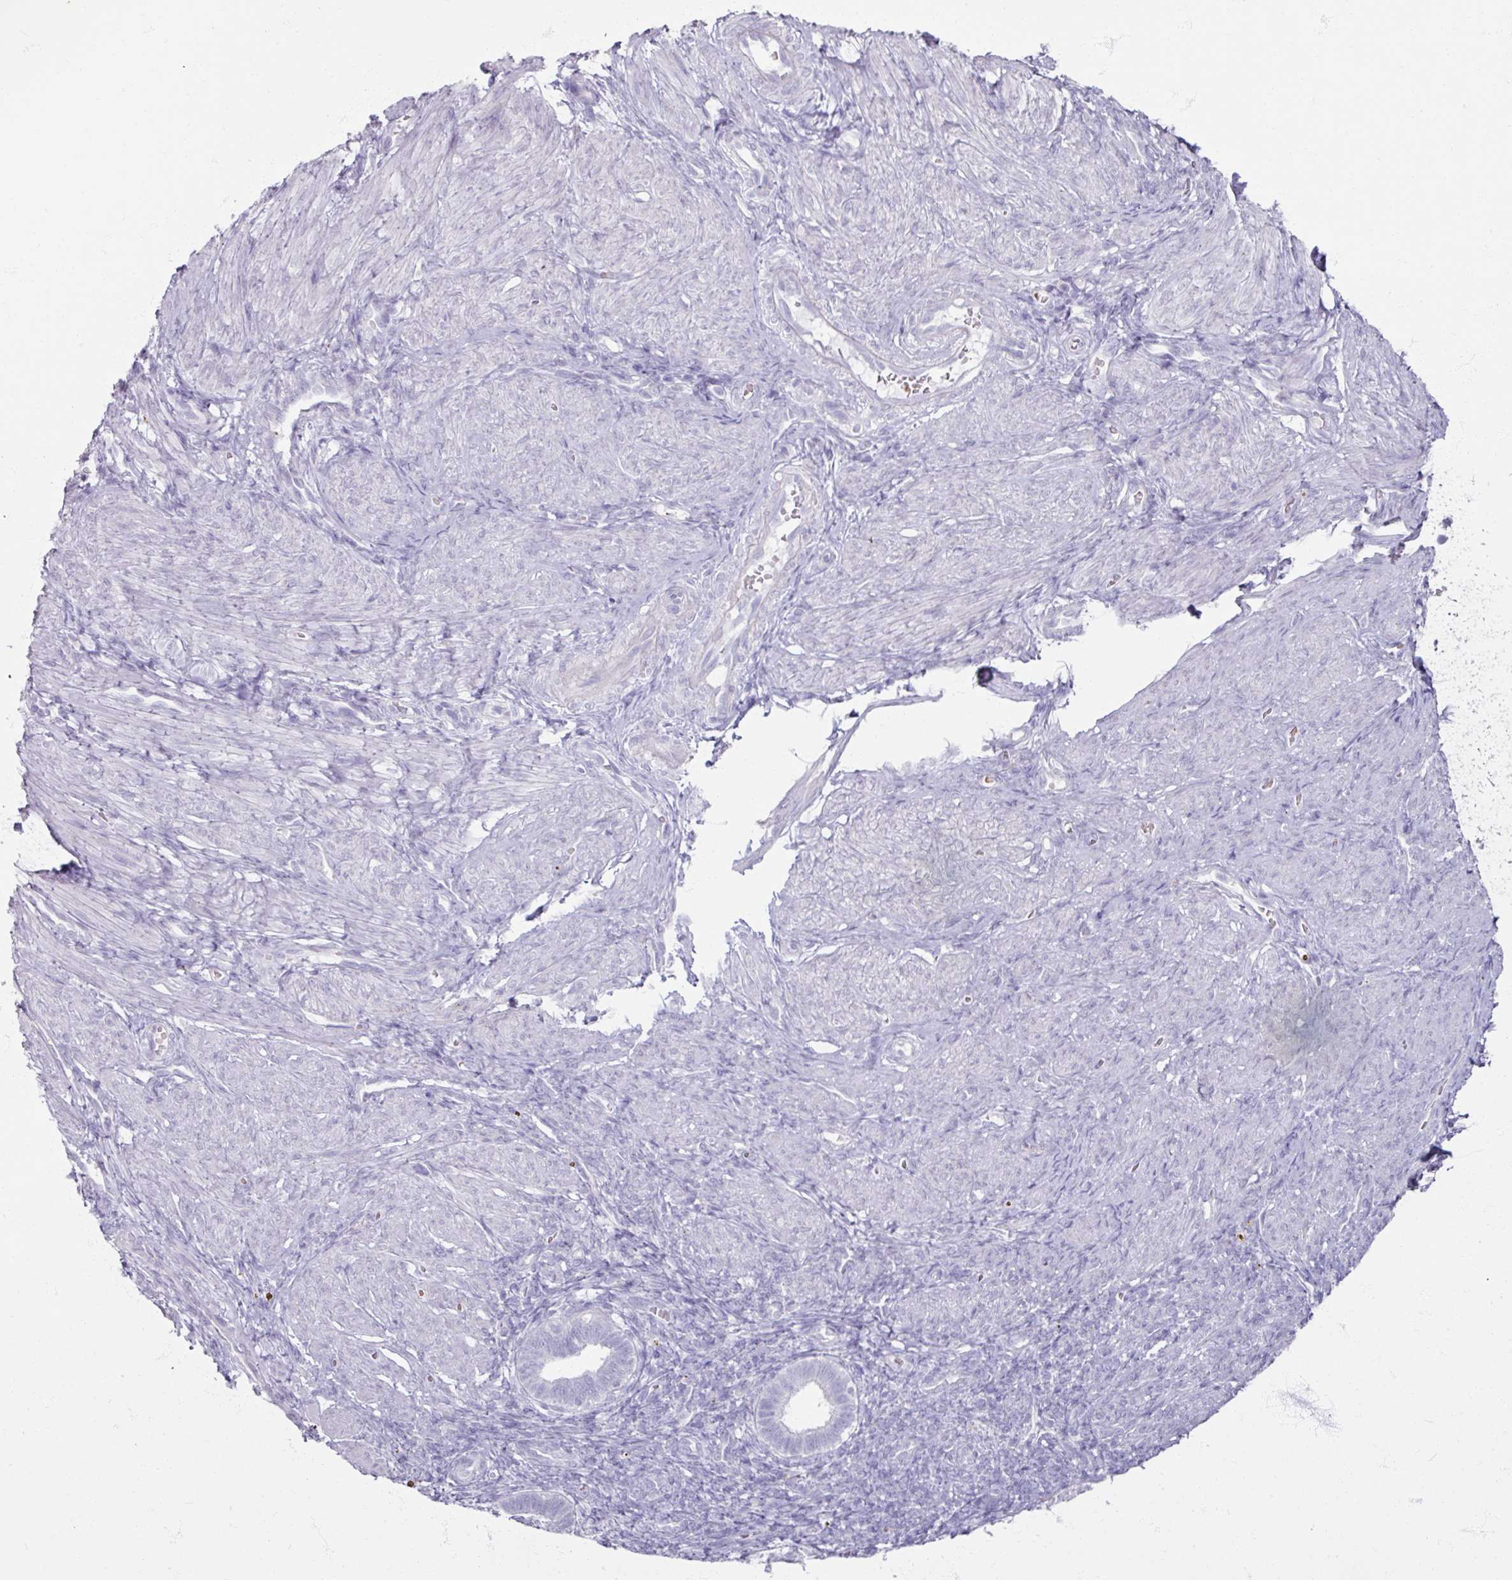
{"staining": {"intensity": "negative", "quantity": "none", "location": "none"}, "tissue": "endometrium", "cell_type": "Cells in endometrial stroma", "image_type": "normal", "snomed": [{"axis": "morphology", "description": "Normal tissue, NOS"}, {"axis": "topography", "description": "Endometrium"}], "caption": "An IHC photomicrograph of normal endometrium is shown. There is no staining in cells in endometrial stroma of endometrium.", "gene": "TG", "patient": {"sex": "female", "age": 34}}